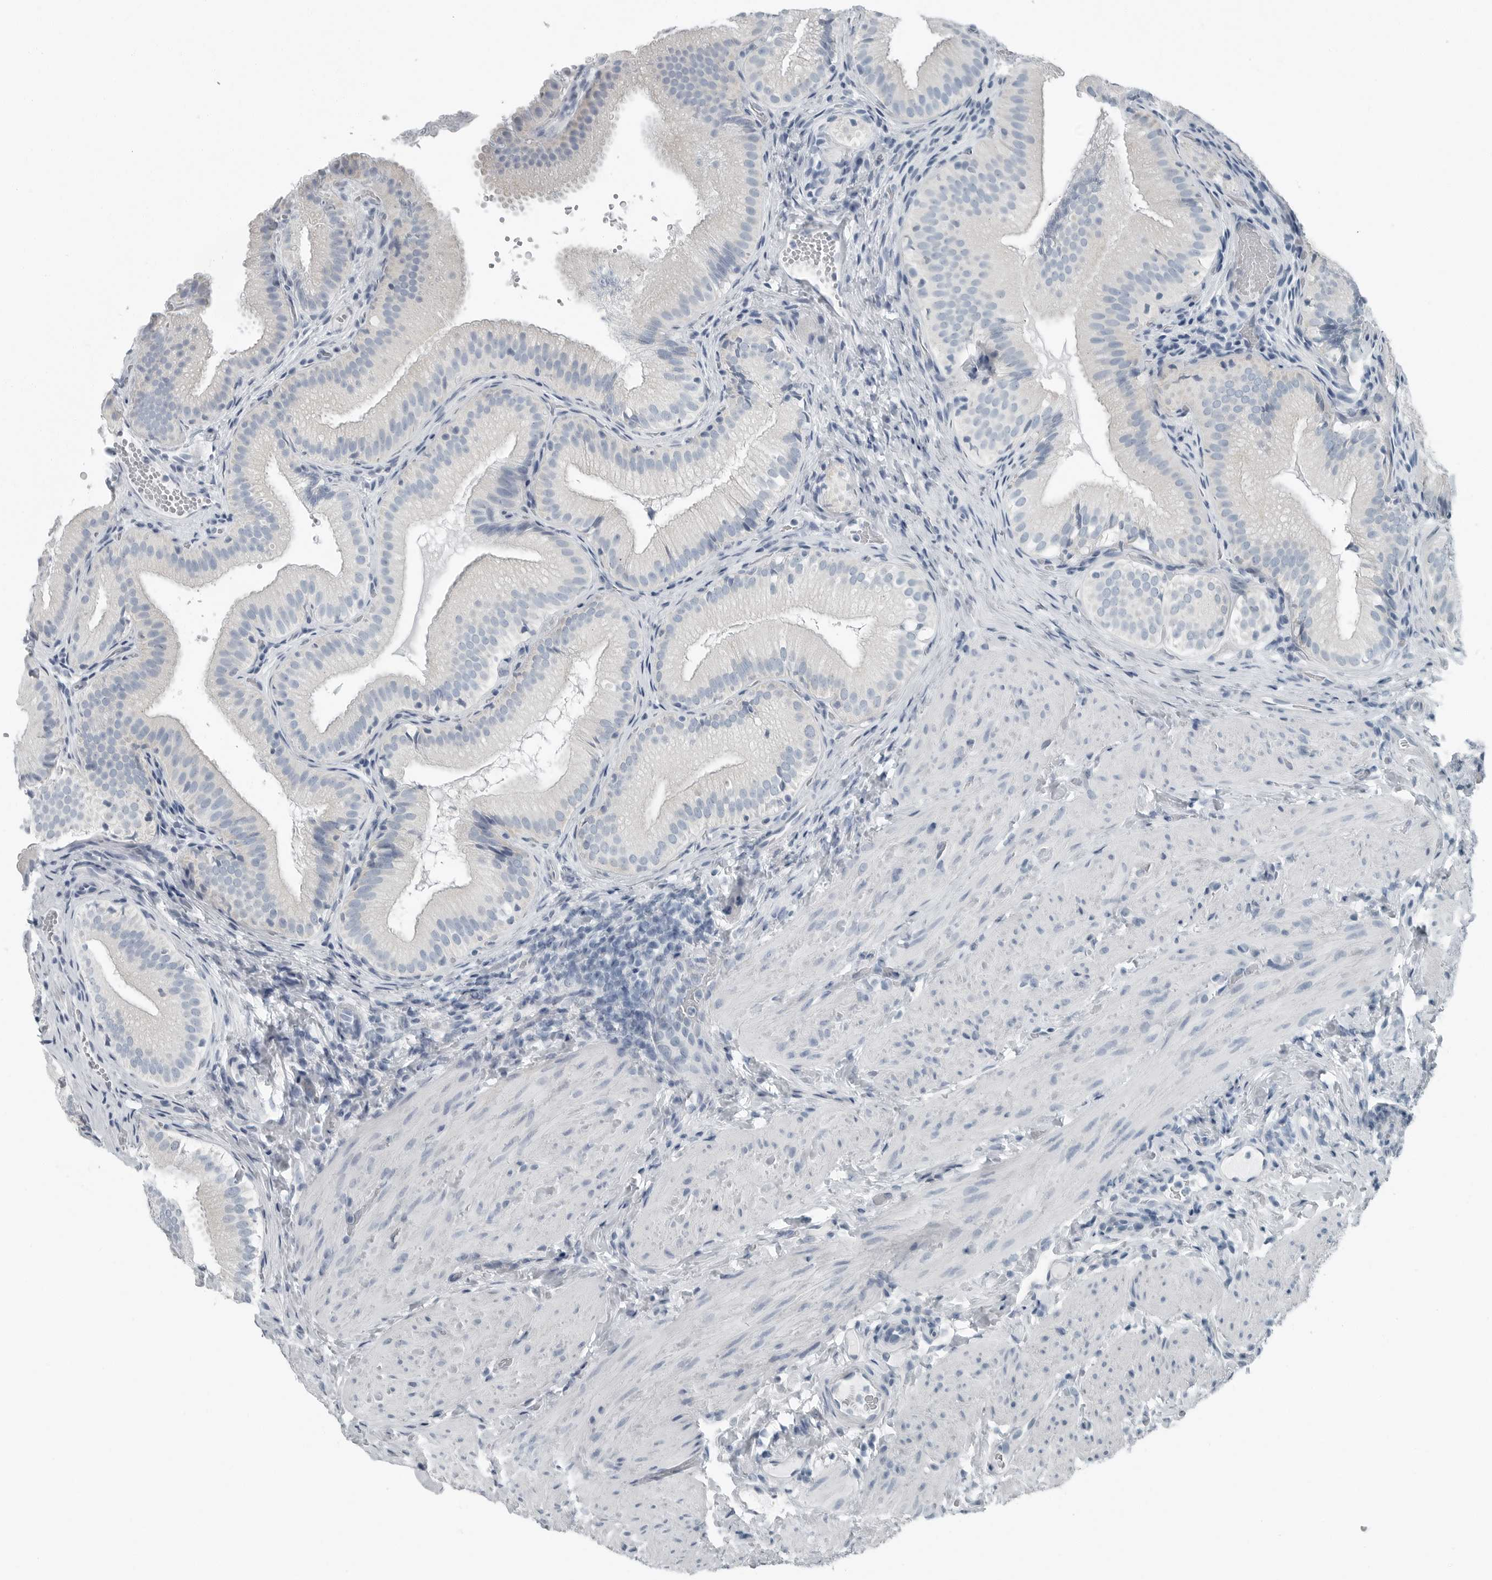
{"staining": {"intensity": "negative", "quantity": "none", "location": "none"}, "tissue": "gallbladder", "cell_type": "Glandular cells", "image_type": "normal", "snomed": [{"axis": "morphology", "description": "Normal tissue, NOS"}, {"axis": "topography", "description": "Gallbladder"}], "caption": "Human gallbladder stained for a protein using immunohistochemistry (IHC) exhibits no positivity in glandular cells.", "gene": "ZPBP2", "patient": {"sex": "female", "age": 30}}